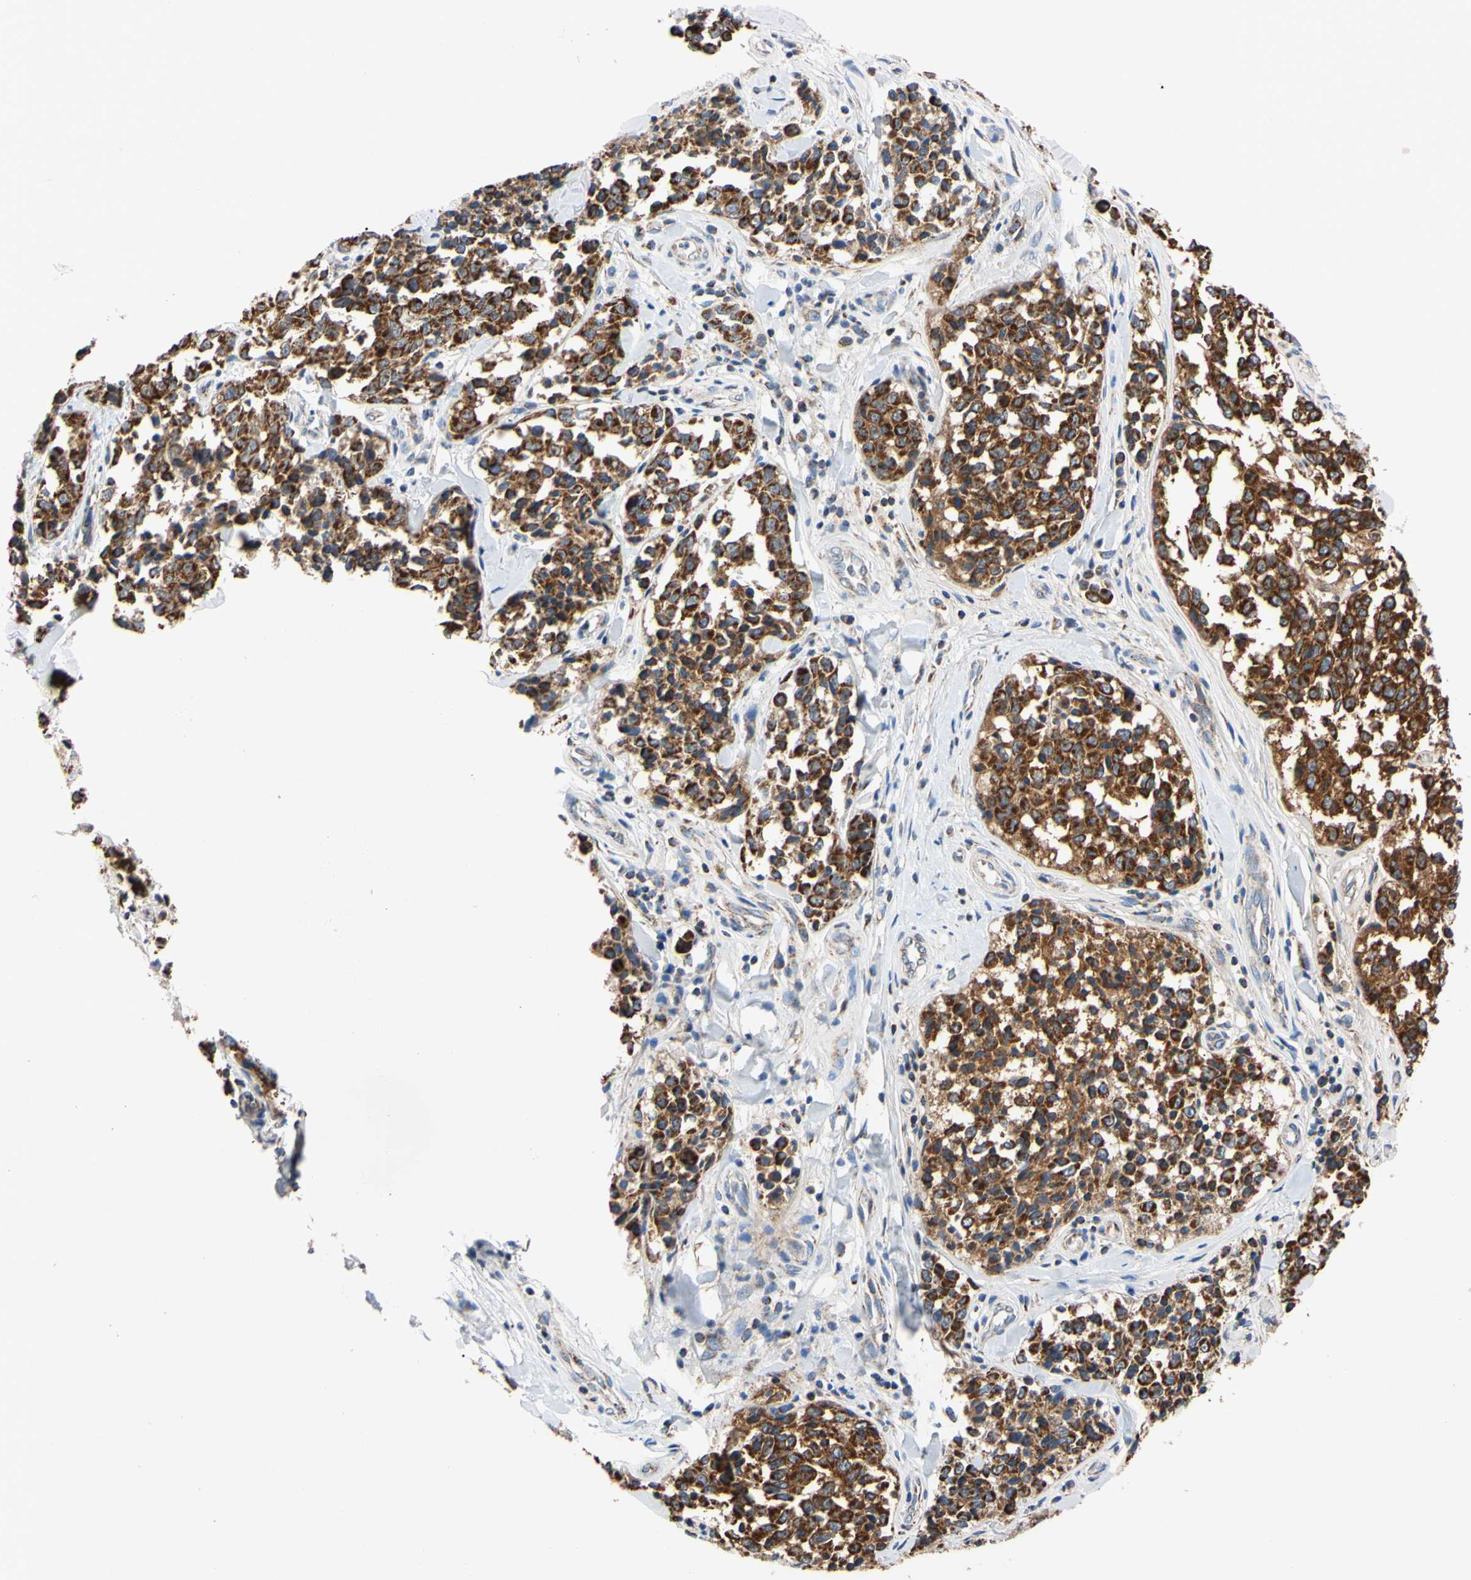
{"staining": {"intensity": "strong", "quantity": ">75%", "location": "cytoplasmic/membranous"}, "tissue": "melanoma", "cell_type": "Tumor cells", "image_type": "cancer", "snomed": [{"axis": "morphology", "description": "Malignant melanoma, NOS"}, {"axis": "topography", "description": "Skin"}], "caption": "DAB immunohistochemical staining of human melanoma displays strong cytoplasmic/membranous protein expression in about >75% of tumor cells.", "gene": "CLPP", "patient": {"sex": "female", "age": 64}}